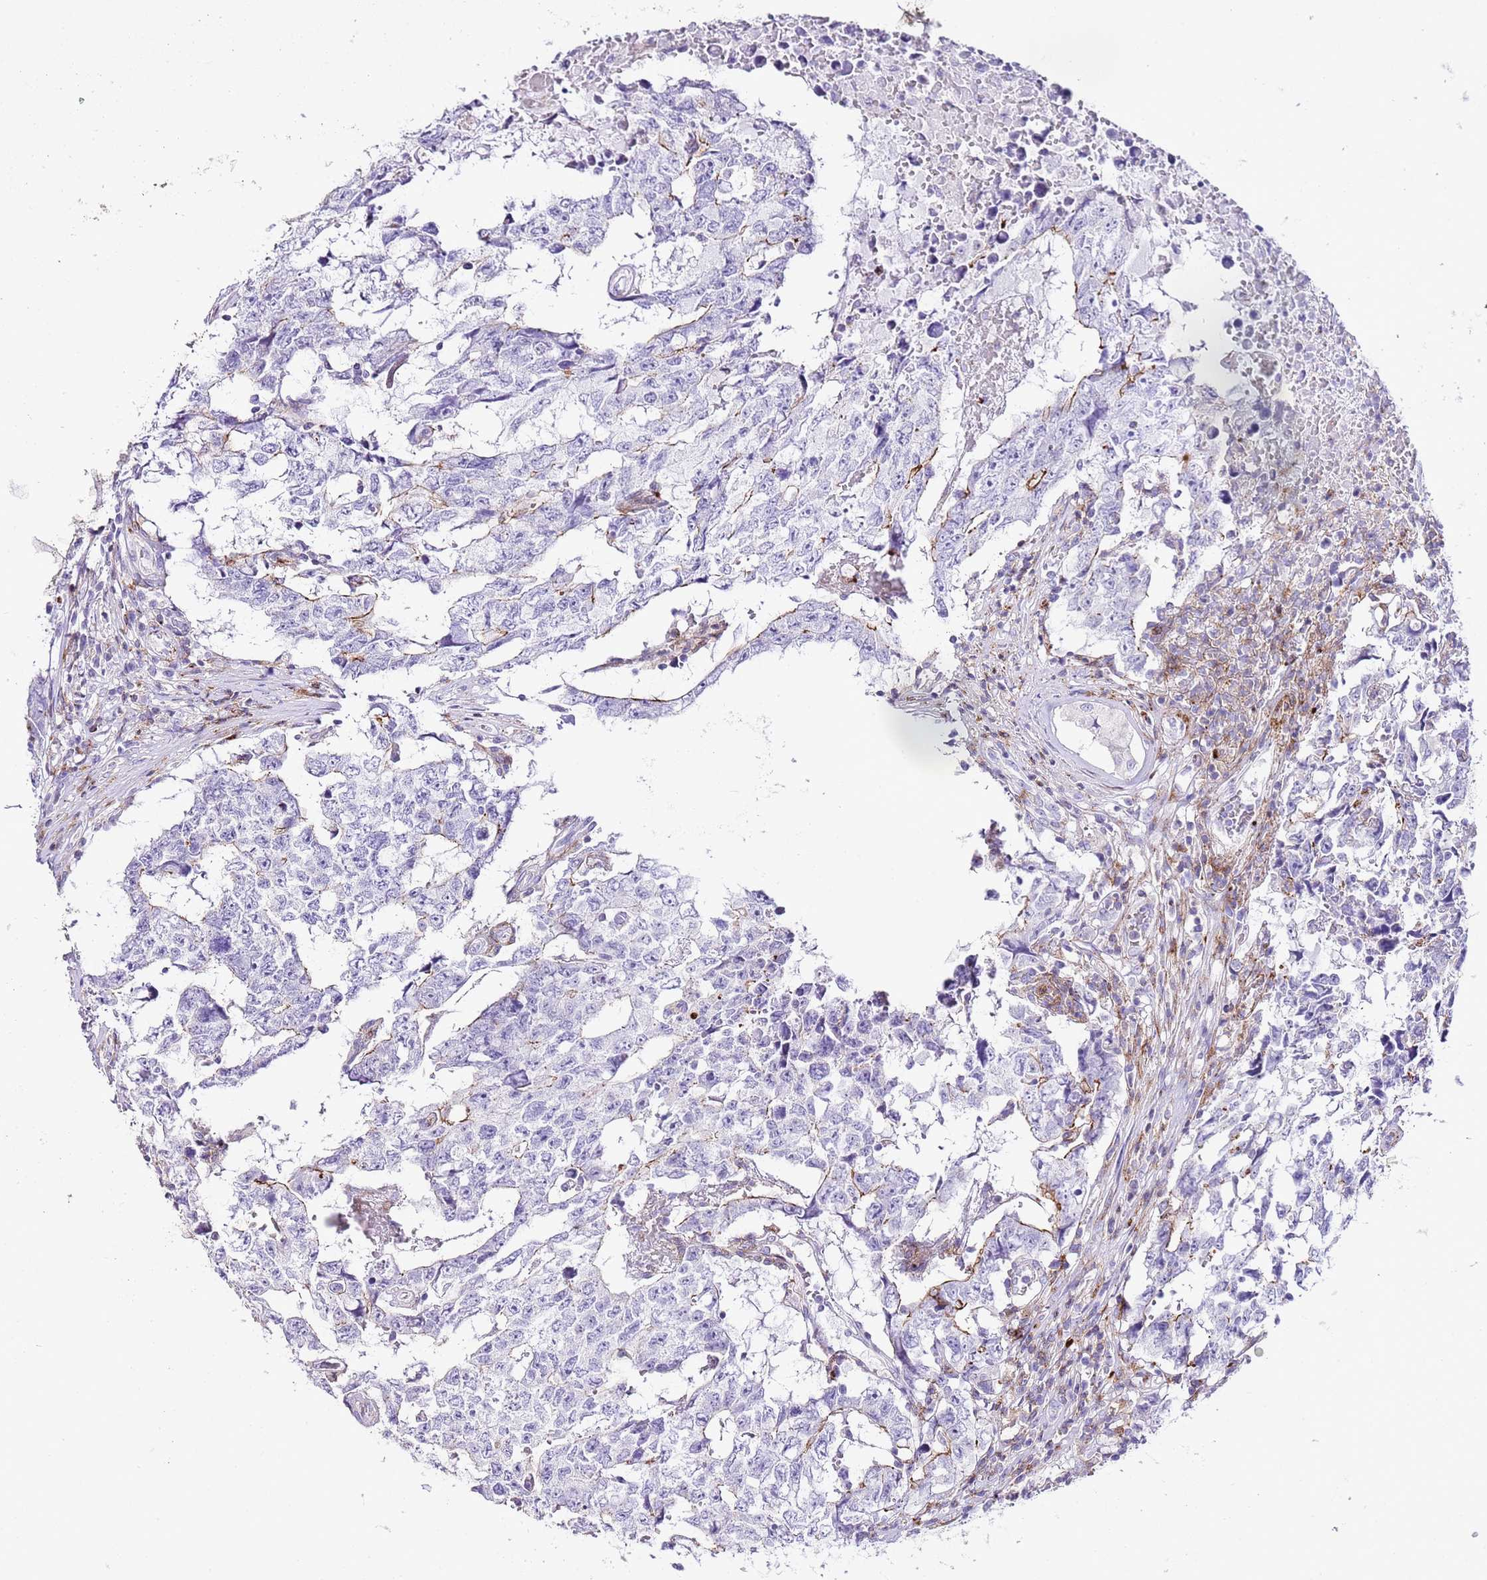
{"staining": {"intensity": "negative", "quantity": "none", "location": "none"}, "tissue": "testis cancer", "cell_type": "Tumor cells", "image_type": "cancer", "snomed": [{"axis": "morphology", "description": "Carcinoma, Embryonal, NOS"}, {"axis": "topography", "description": "Testis"}], "caption": "An immunohistochemistry photomicrograph of embryonal carcinoma (testis) is shown. There is no staining in tumor cells of embryonal carcinoma (testis).", "gene": "ALDH3A1", "patient": {"sex": "male", "age": 25}}